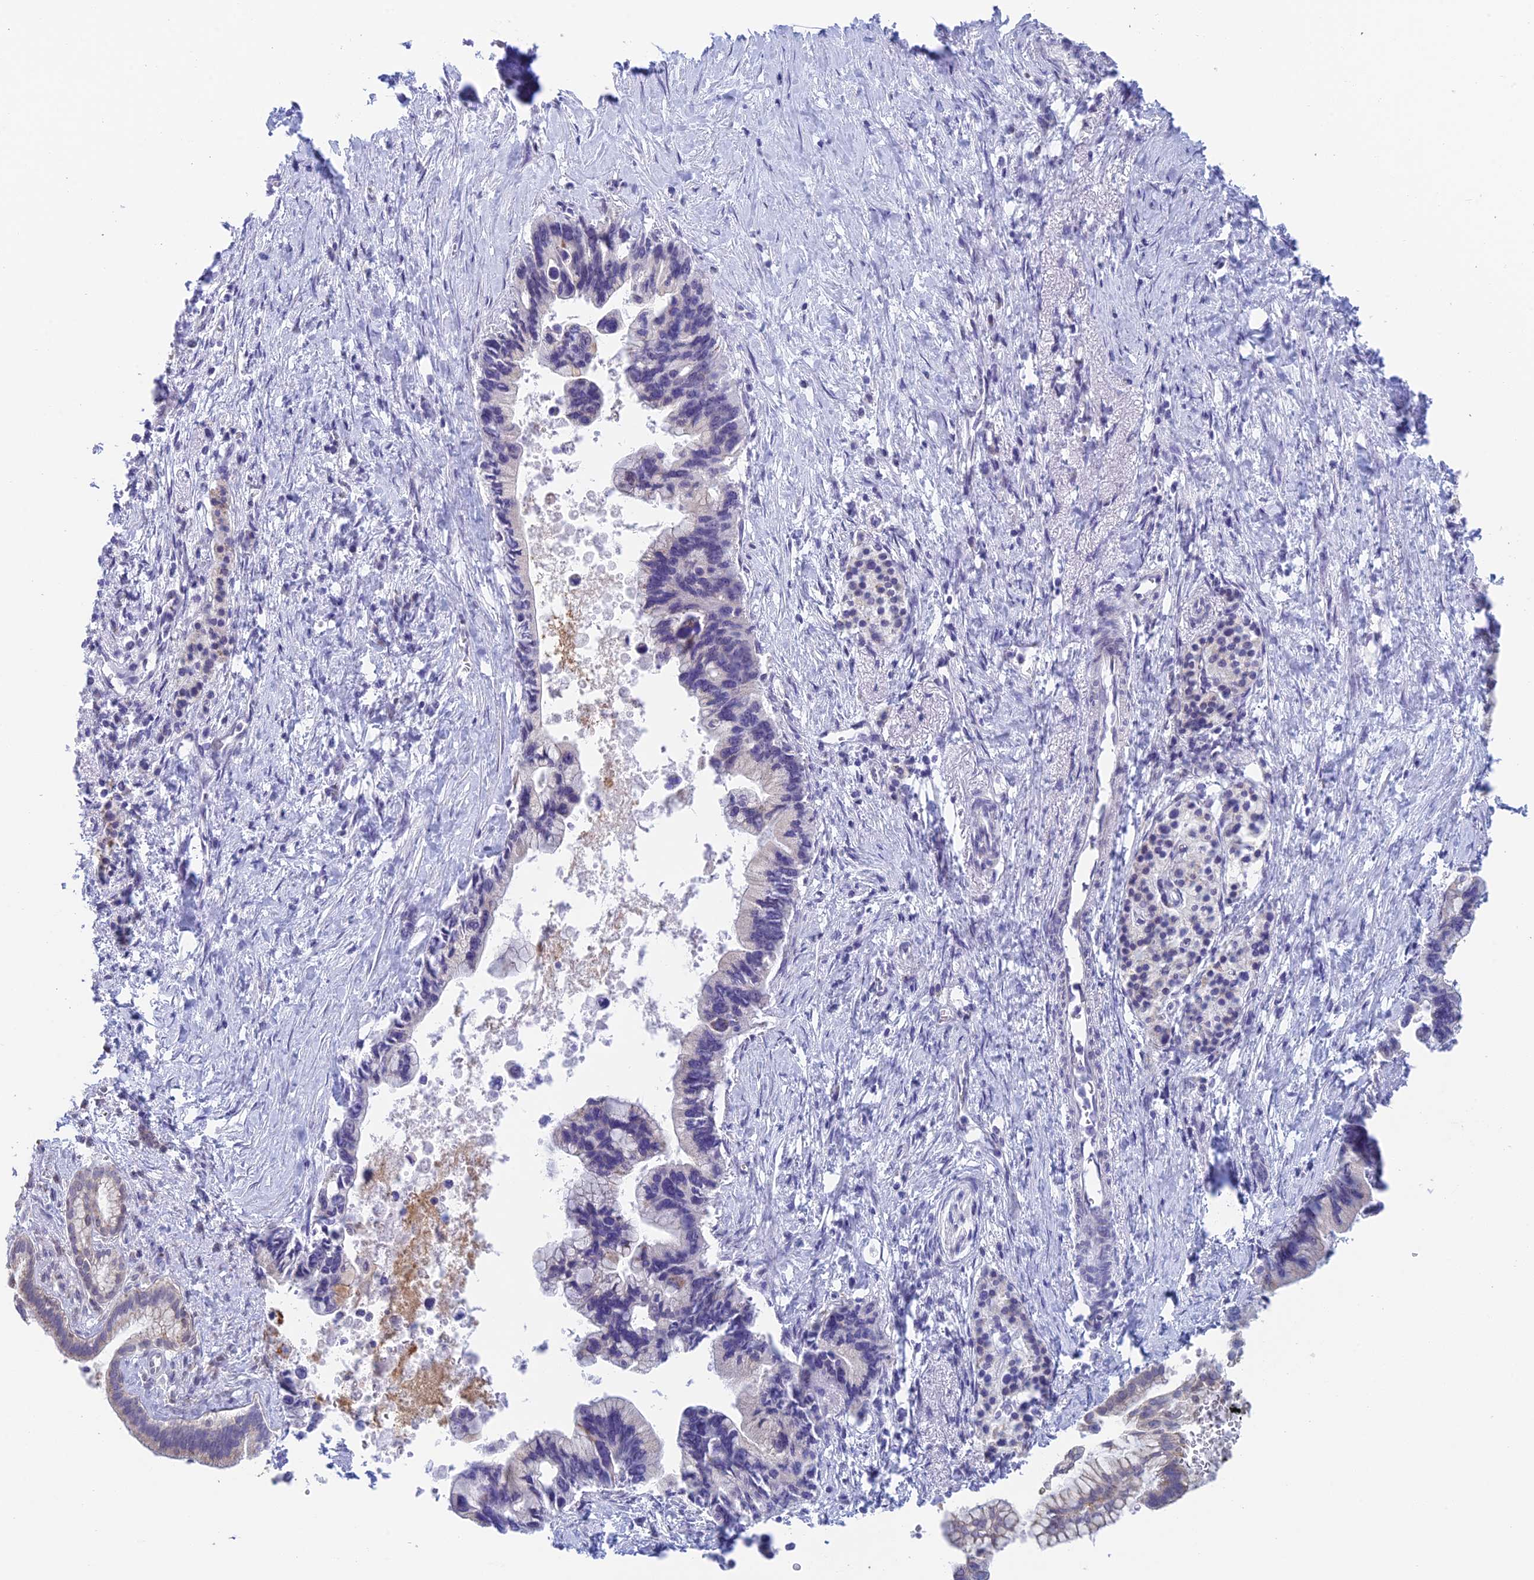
{"staining": {"intensity": "negative", "quantity": "none", "location": "none"}, "tissue": "pancreatic cancer", "cell_type": "Tumor cells", "image_type": "cancer", "snomed": [{"axis": "morphology", "description": "Adenocarcinoma, NOS"}, {"axis": "topography", "description": "Pancreas"}], "caption": "DAB immunohistochemical staining of pancreatic adenocarcinoma exhibits no significant staining in tumor cells.", "gene": "REXO5", "patient": {"sex": "female", "age": 83}}